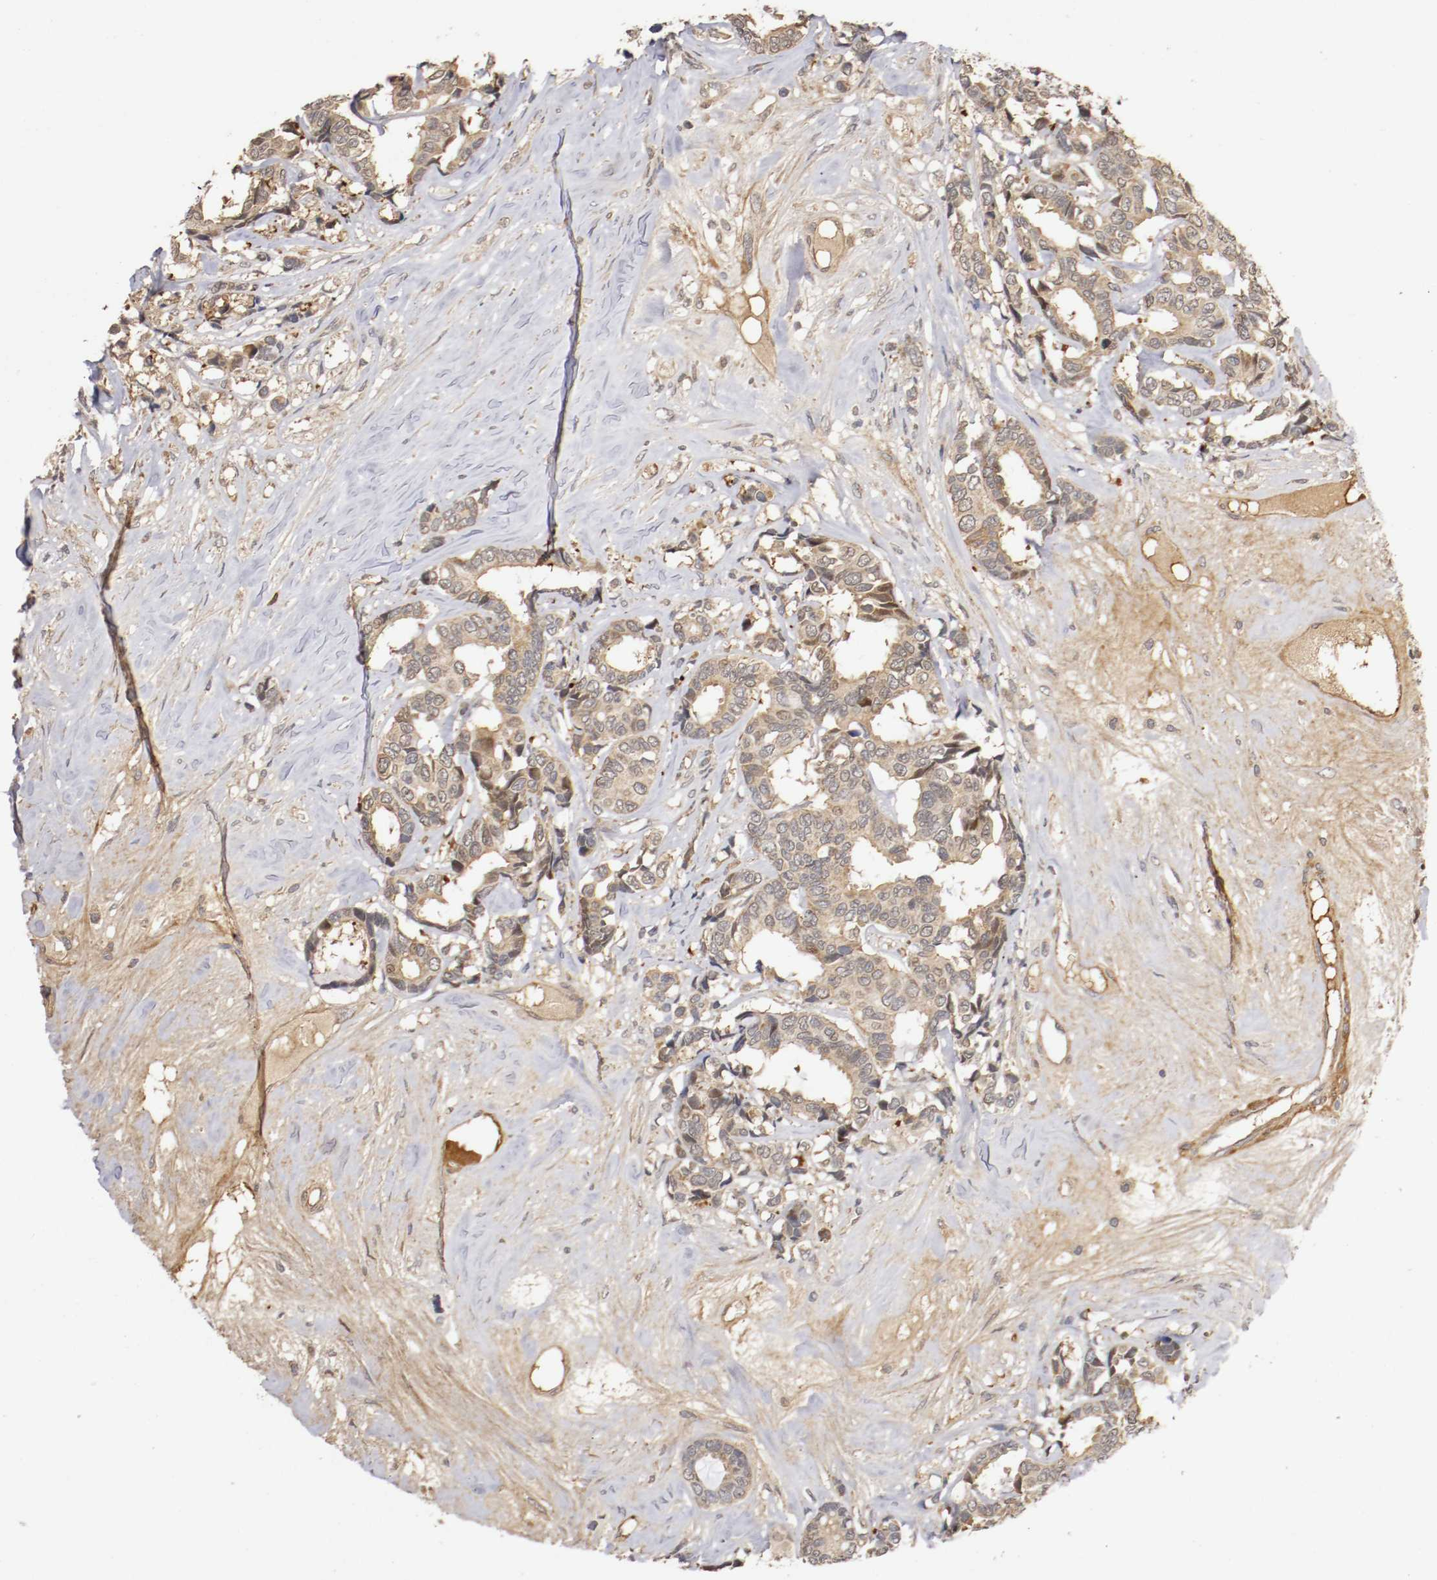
{"staining": {"intensity": "moderate", "quantity": ">75%", "location": "cytoplasmic/membranous"}, "tissue": "breast cancer", "cell_type": "Tumor cells", "image_type": "cancer", "snomed": [{"axis": "morphology", "description": "Duct carcinoma"}, {"axis": "topography", "description": "Breast"}], "caption": "A medium amount of moderate cytoplasmic/membranous staining is seen in about >75% of tumor cells in infiltrating ductal carcinoma (breast) tissue. Using DAB (brown) and hematoxylin (blue) stains, captured at high magnification using brightfield microscopy.", "gene": "TNFRSF1B", "patient": {"sex": "female", "age": 87}}